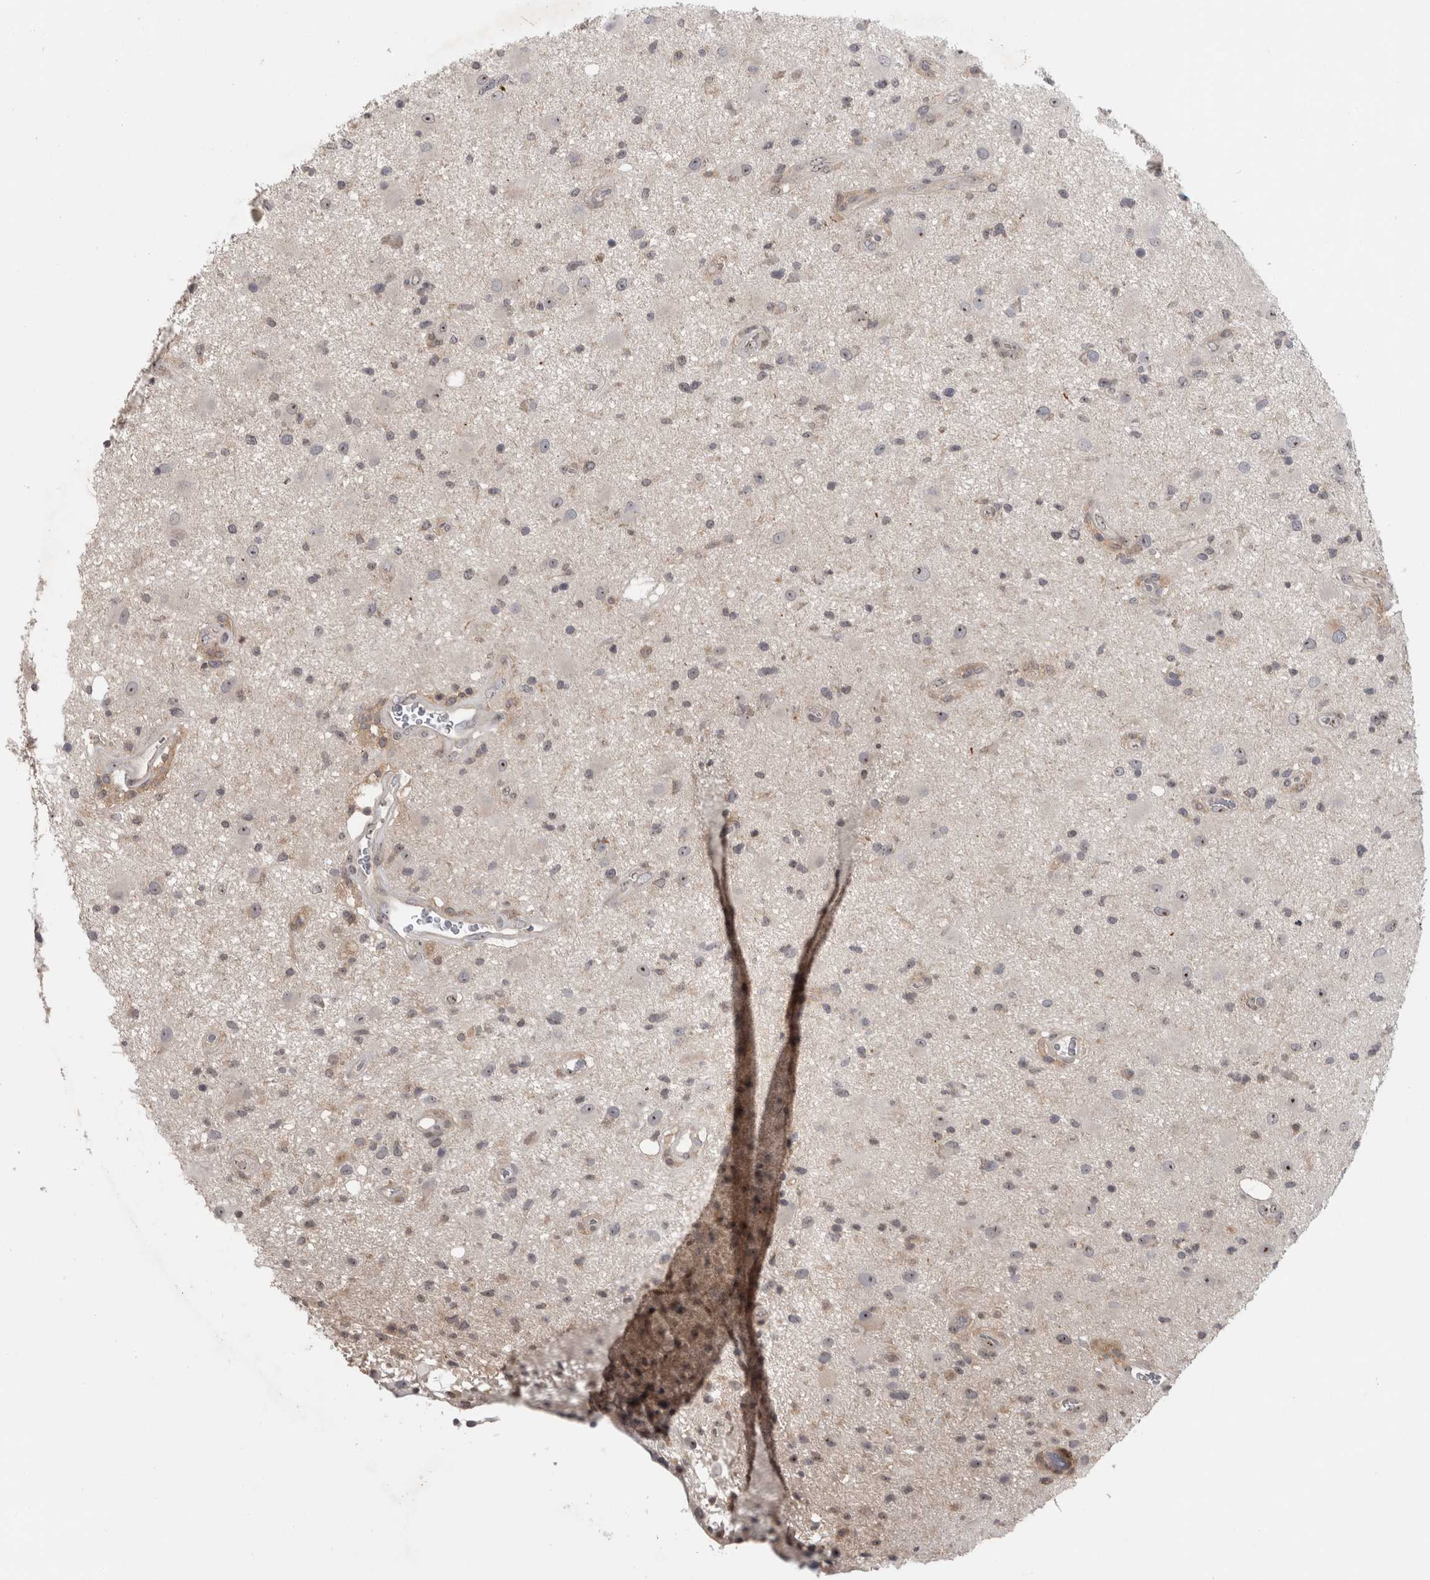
{"staining": {"intensity": "weak", "quantity": "<25%", "location": "nuclear"}, "tissue": "glioma", "cell_type": "Tumor cells", "image_type": "cancer", "snomed": [{"axis": "morphology", "description": "Glioma, malignant, High grade"}, {"axis": "topography", "description": "Brain"}], "caption": "Immunohistochemistry micrograph of neoplastic tissue: glioma stained with DAB displays no significant protein positivity in tumor cells.", "gene": "RBM28", "patient": {"sex": "male", "age": 33}}